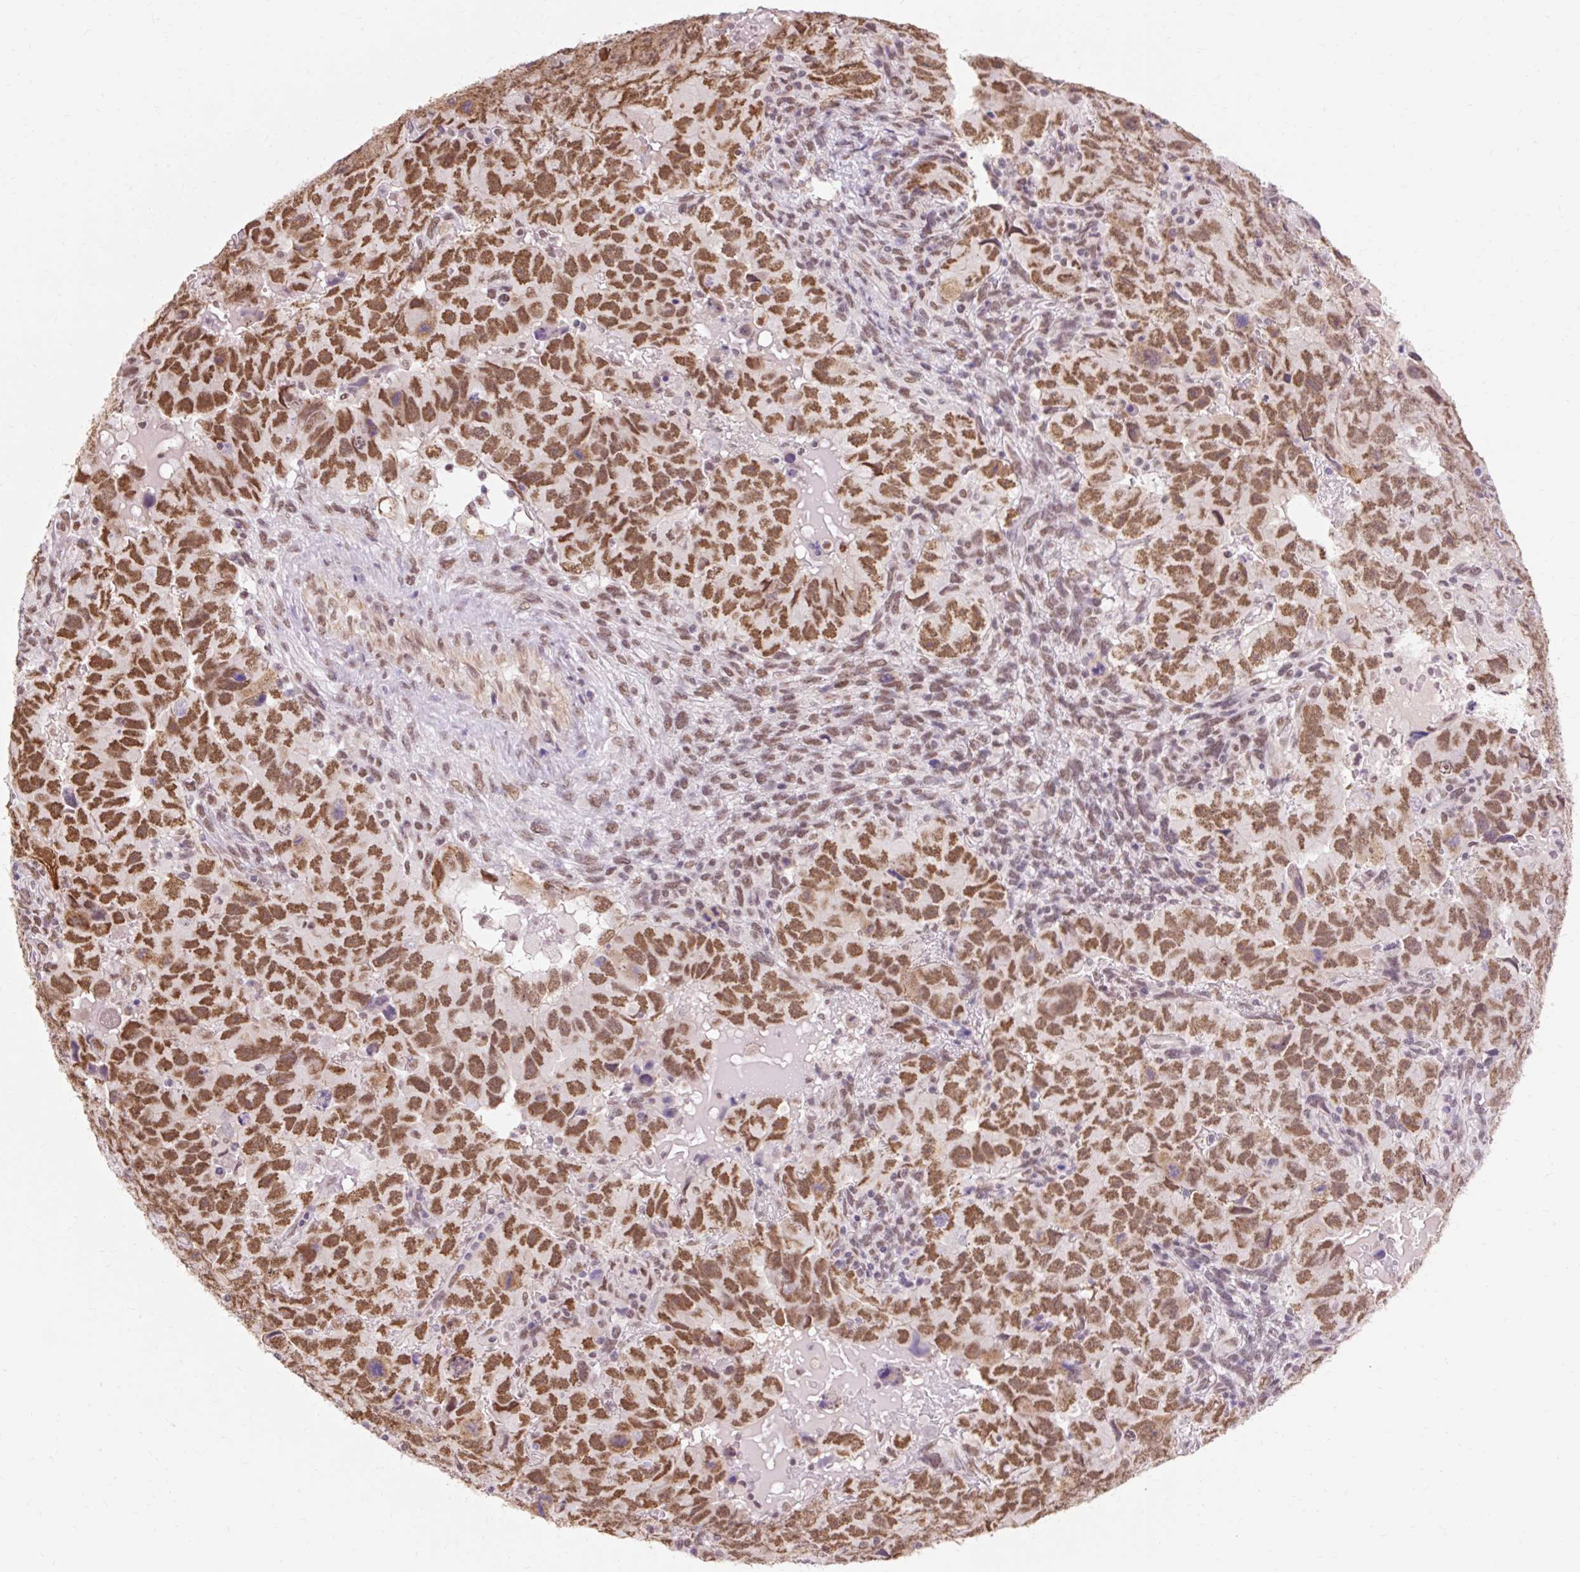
{"staining": {"intensity": "strong", "quantity": ">75%", "location": "nuclear"}, "tissue": "testis cancer", "cell_type": "Tumor cells", "image_type": "cancer", "snomed": [{"axis": "morphology", "description": "Carcinoma, Embryonal, NOS"}, {"axis": "topography", "description": "Testis"}], "caption": "Human testis cancer (embryonal carcinoma) stained with a brown dye exhibits strong nuclear positive positivity in approximately >75% of tumor cells.", "gene": "NPIPB12", "patient": {"sex": "male", "age": 24}}